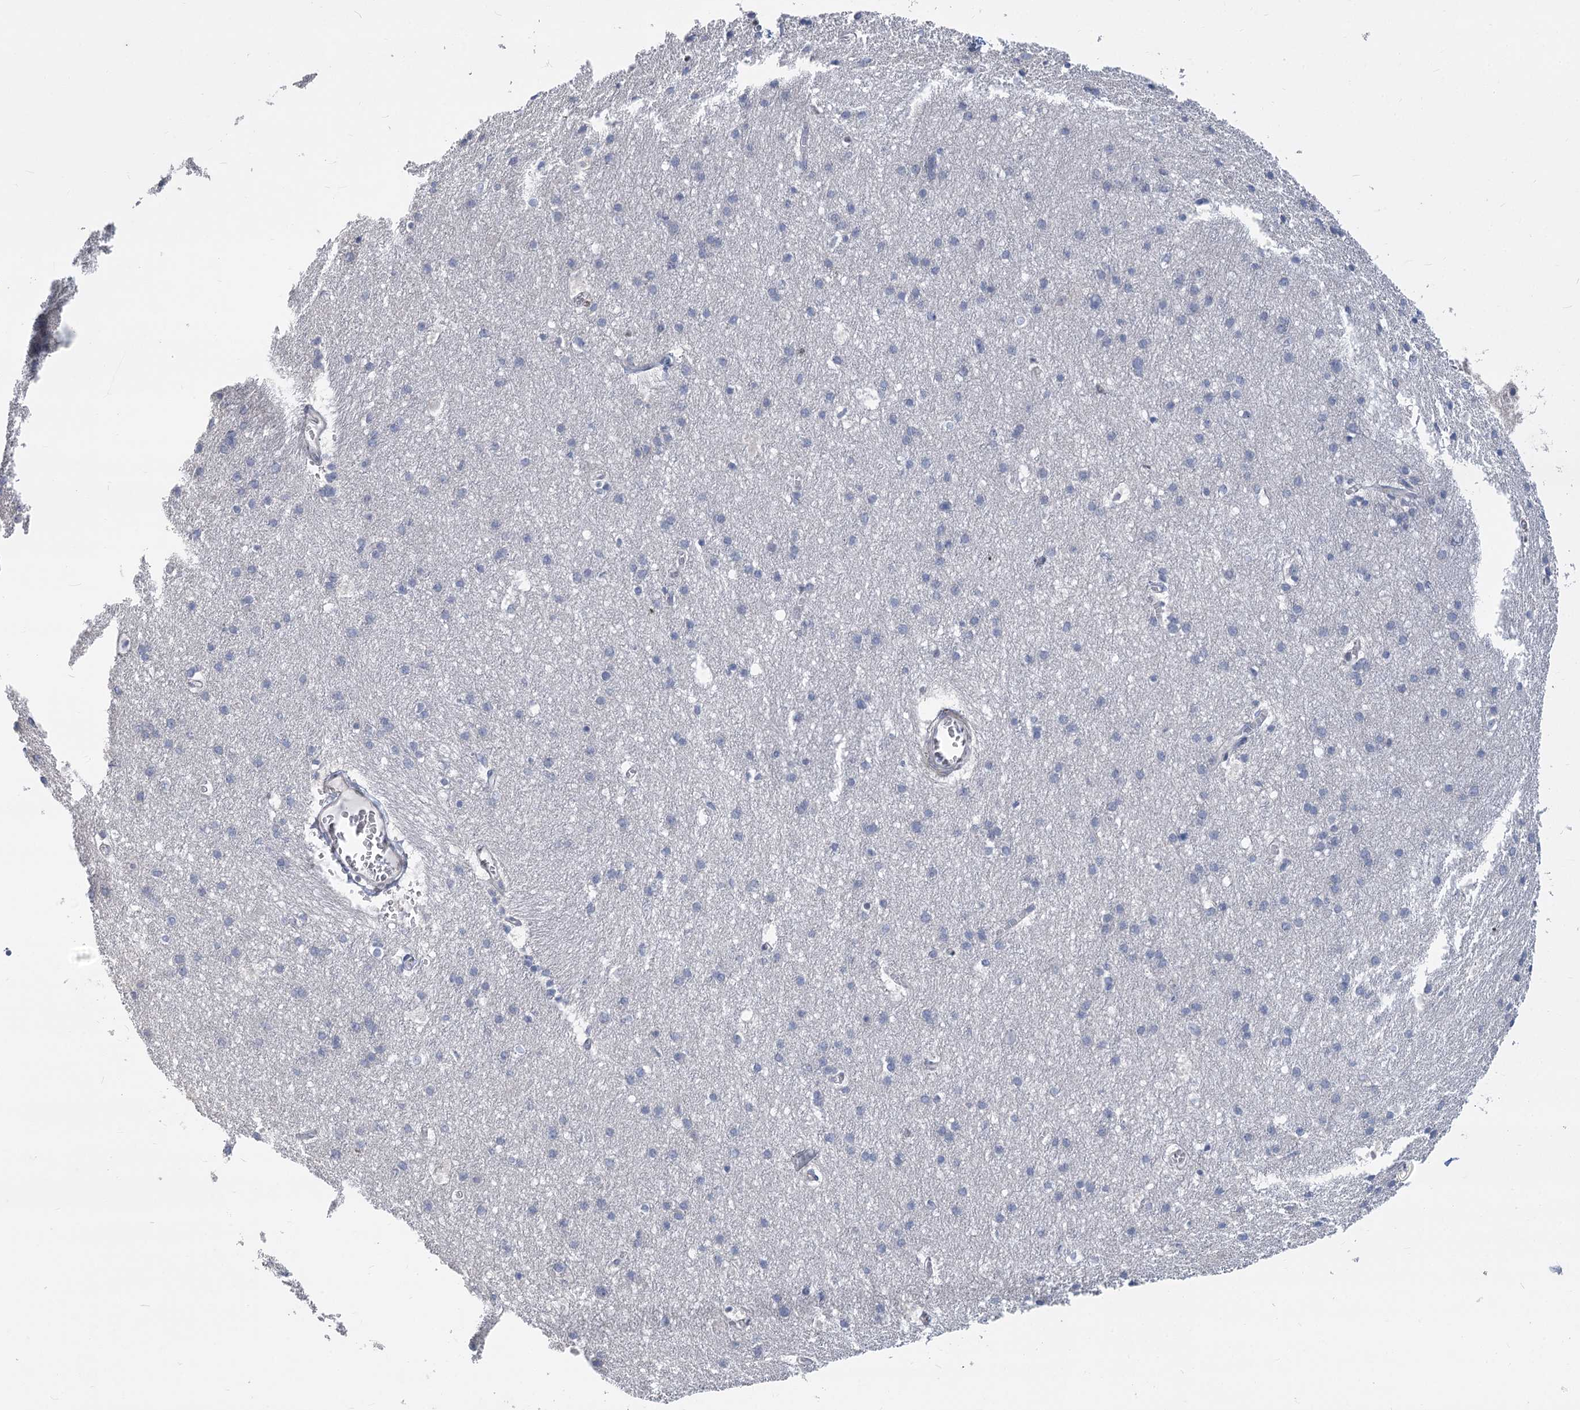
{"staining": {"intensity": "negative", "quantity": "none", "location": "none"}, "tissue": "cerebral cortex", "cell_type": "Endothelial cells", "image_type": "normal", "snomed": [{"axis": "morphology", "description": "Normal tissue, NOS"}, {"axis": "topography", "description": "Cerebral cortex"}], "caption": "Protein analysis of unremarkable cerebral cortex reveals no significant expression in endothelial cells. The staining was performed using DAB (3,3'-diaminobenzidine) to visualize the protein expression in brown, while the nuclei were stained in blue with hematoxylin (Magnification: 20x).", "gene": "ABITRAM", "patient": {"sex": "male", "age": 54}}